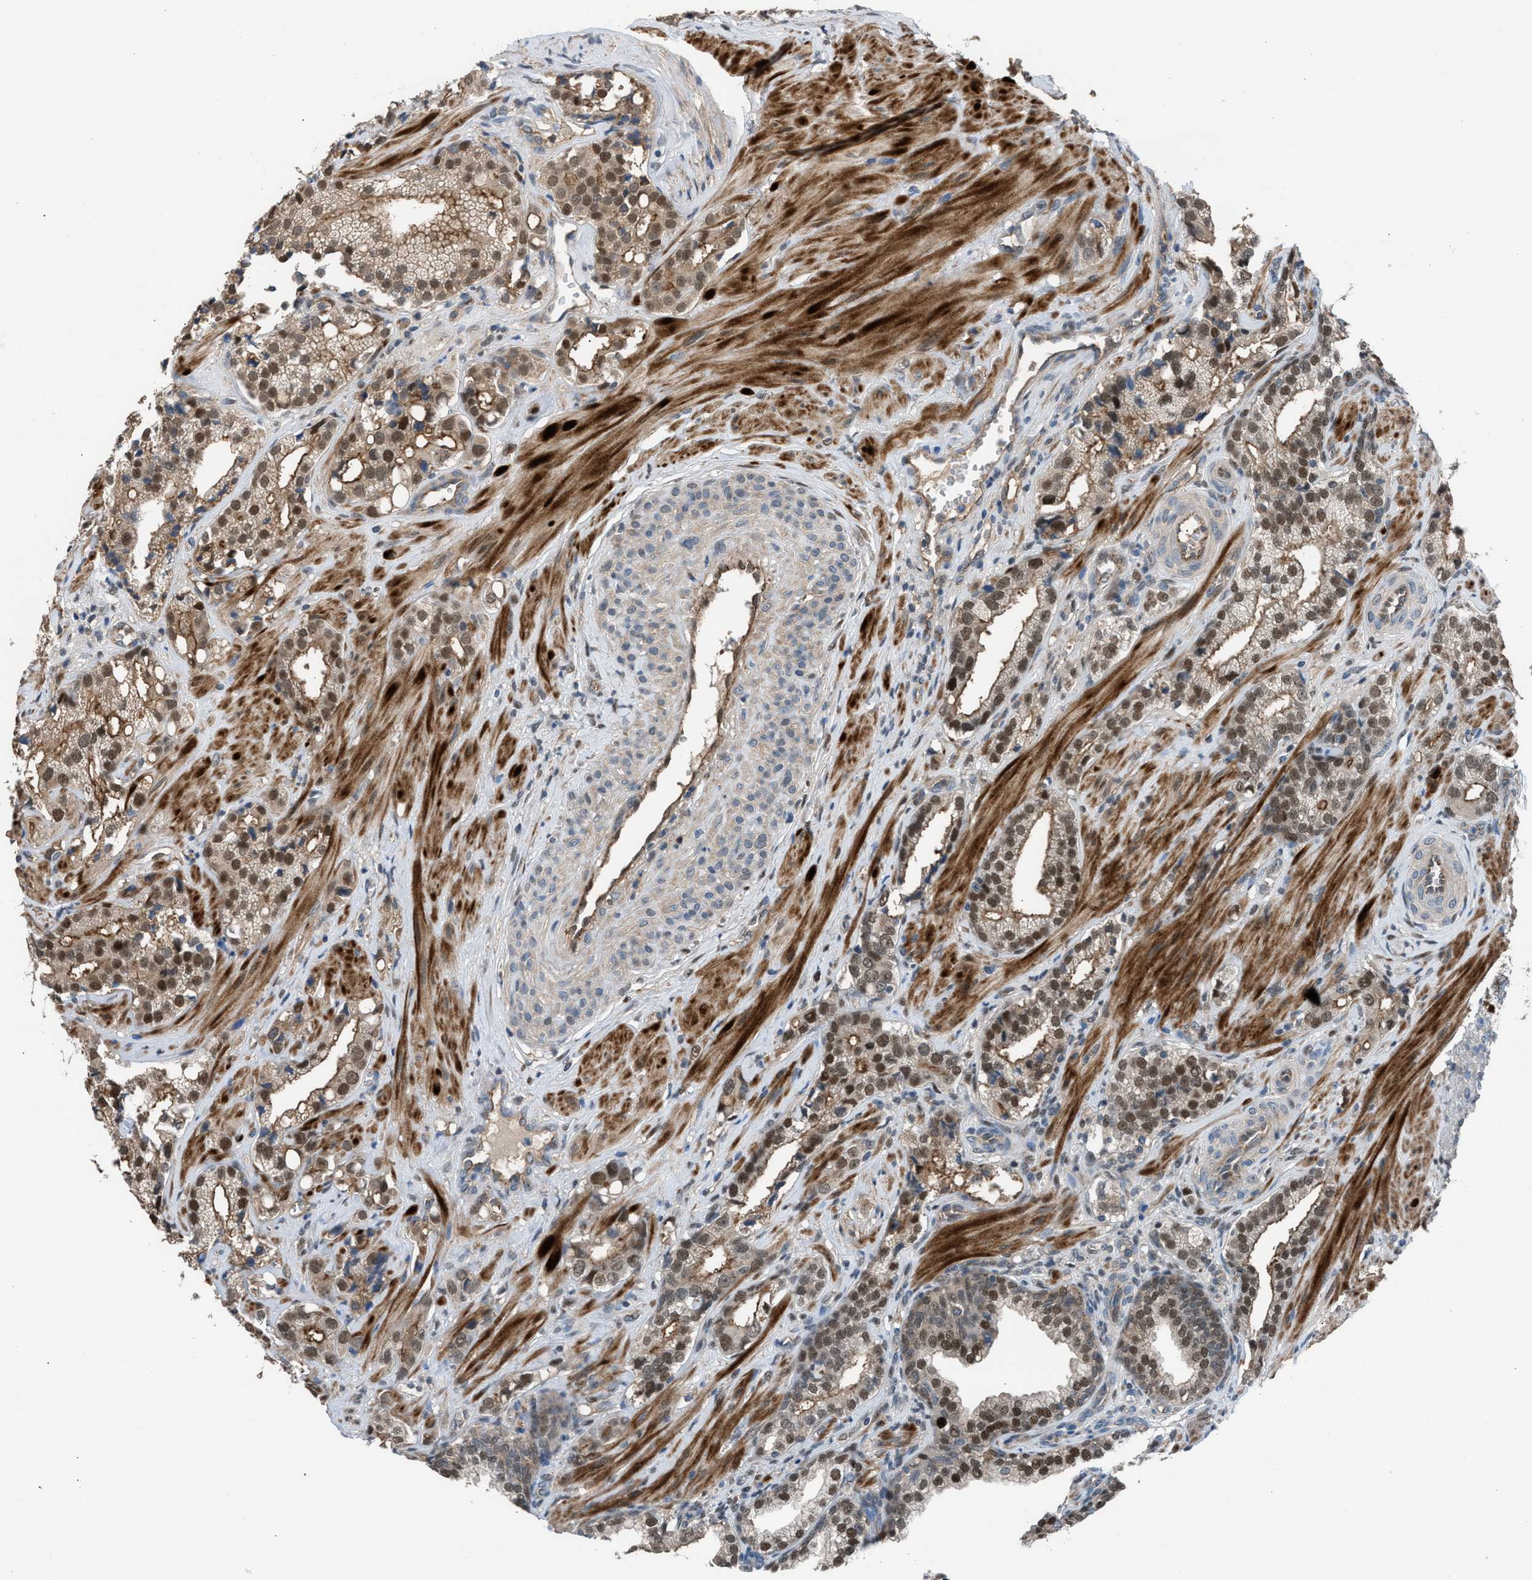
{"staining": {"intensity": "weak", "quantity": ">75%", "location": "cytoplasmic/membranous,nuclear"}, "tissue": "prostate cancer", "cell_type": "Tumor cells", "image_type": "cancer", "snomed": [{"axis": "morphology", "description": "Adenocarcinoma, High grade"}, {"axis": "topography", "description": "Prostate"}], "caption": "IHC image of neoplastic tissue: prostate cancer stained using immunohistochemistry reveals low levels of weak protein expression localized specifically in the cytoplasmic/membranous and nuclear of tumor cells, appearing as a cytoplasmic/membranous and nuclear brown color.", "gene": "CRTC1", "patient": {"sex": "male", "age": 52}}